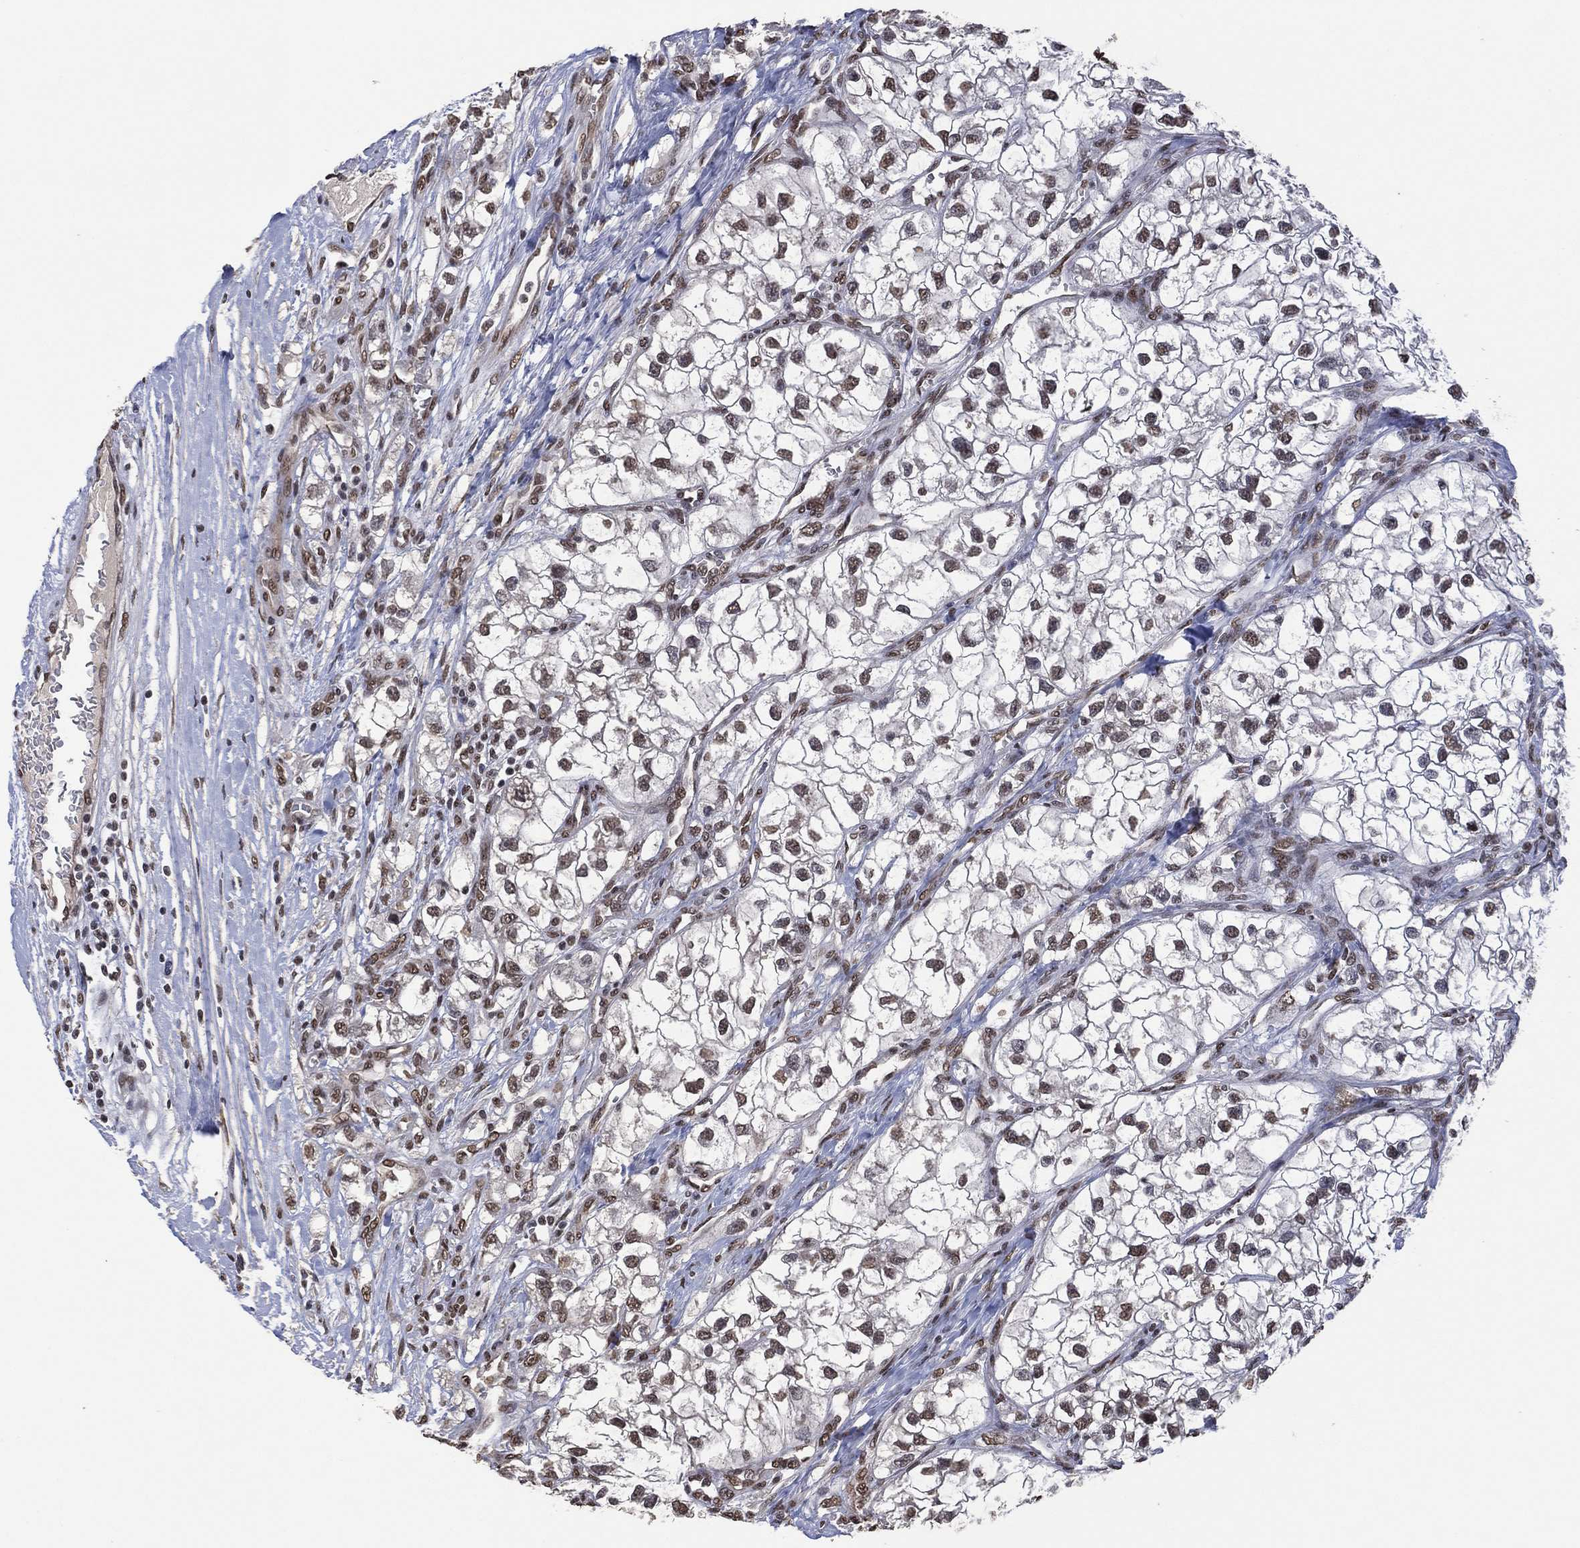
{"staining": {"intensity": "weak", "quantity": "25%-75%", "location": "nuclear"}, "tissue": "renal cancer", "cell_type": "Tumor cells", "image_type": "cancer", "snomed": [{"axis": "morphology", "description": "Adenocarcinoma, NOS"}, {"axis": "topography", "description": "Kidney"}], "caption": "Immunohistochemistry image of neoplastic tissue: human renal cancer (adenocarcinoma) stained using immunohistochemistry (IHC) displays low levels of weak protein expression localized specifically in the nuclear of tumor cells, appearing as a nuclear brown color.", "gene": "EHMT1", "patient": {"sex": "male", "age": 59}}